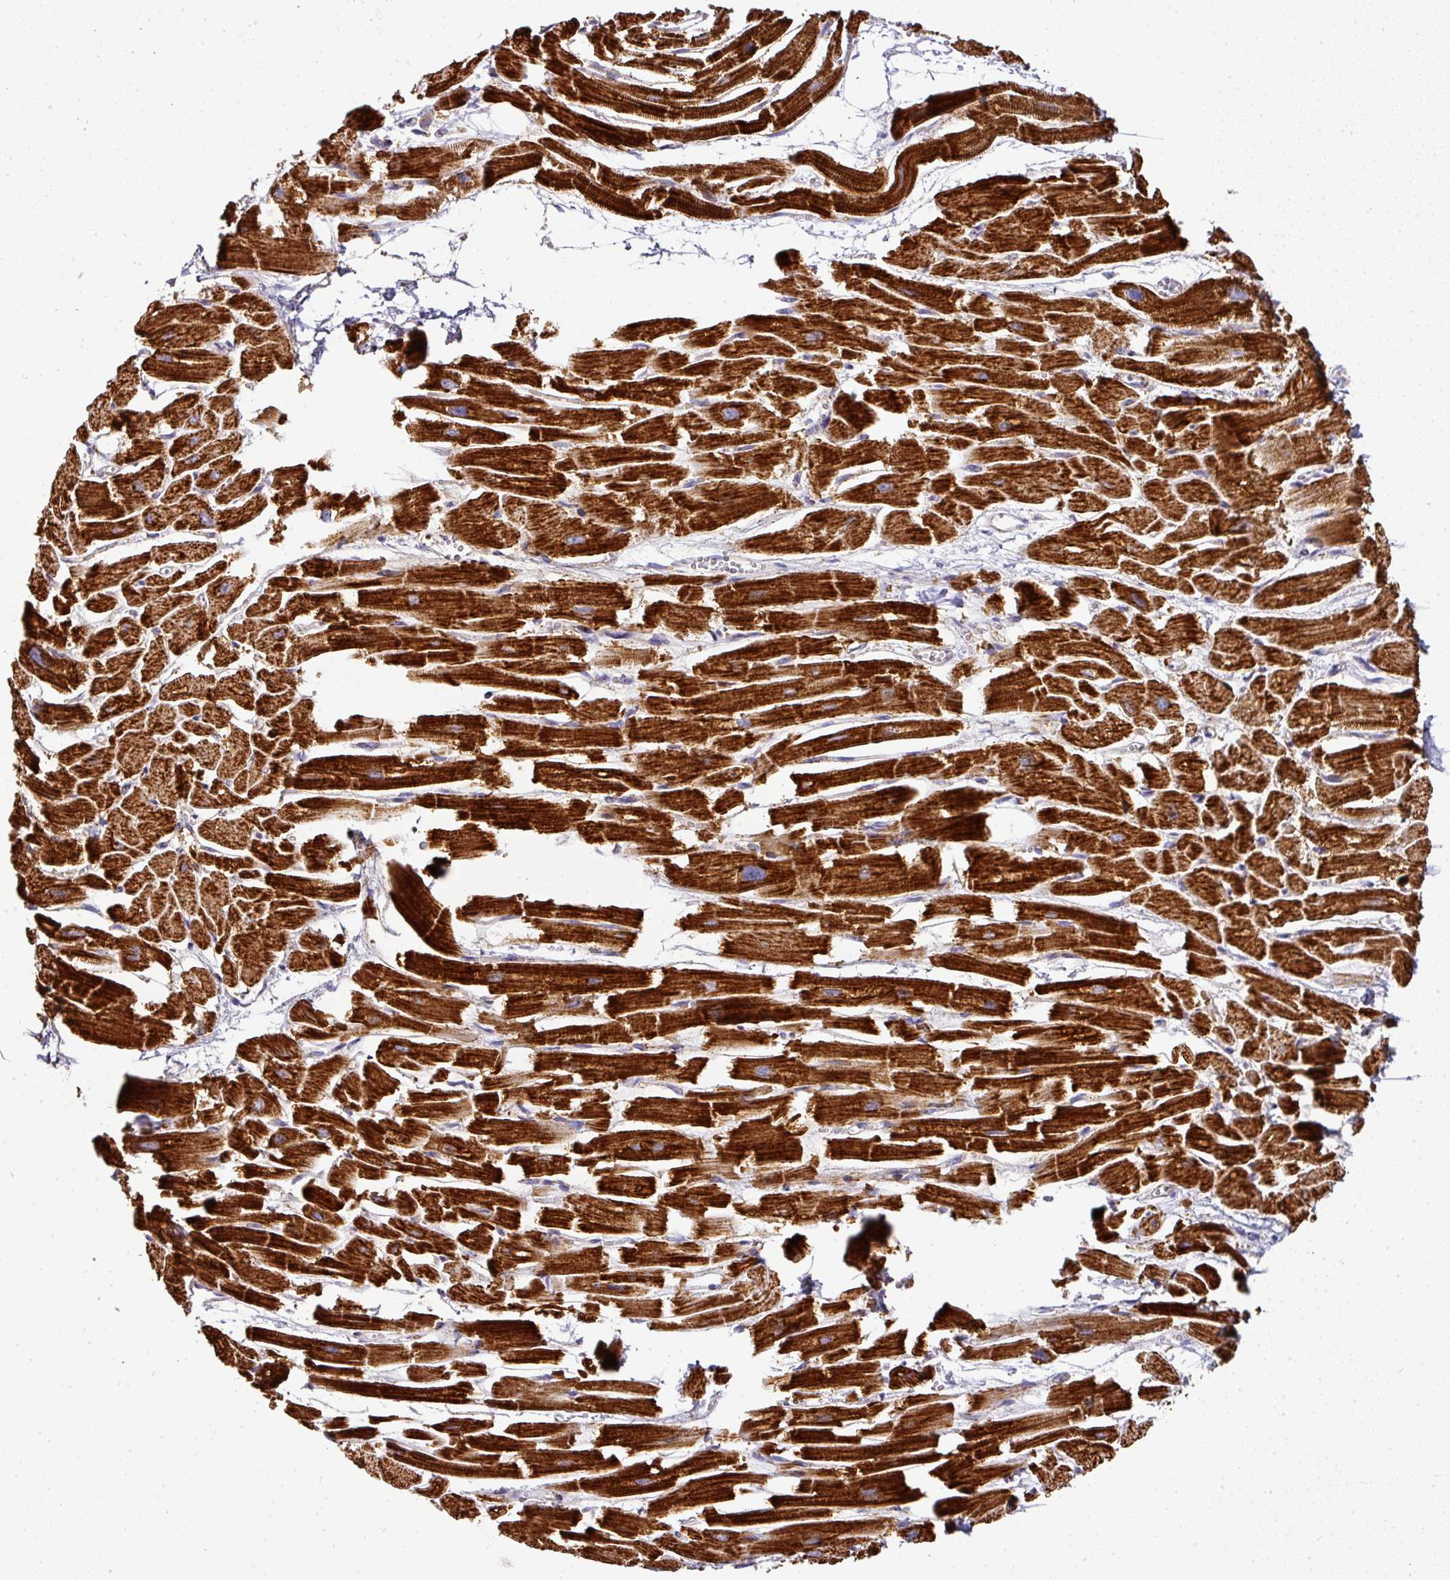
{"staining": {"intensity": "strong", "quantity": ">75%", "location": "cytoplasmic/membranous"}, "tissue": "heart muscle", "cell_type": "Cardiomyocytes", "image_type": "normal", "snomed": [{"axis": "morphology", "description": "Normal tissue, NOS"}, {"axis": "topography", "description": "Heart"}], "caption": "DAB immunohistochemical staining of benign human heart muscle reveals strong cytoplasmic/membranous protein positivity in approximately >75% of cardiomyocytes.", "gene": "UQCRFS1", "patient": {"sex": "male", "age": 54}}